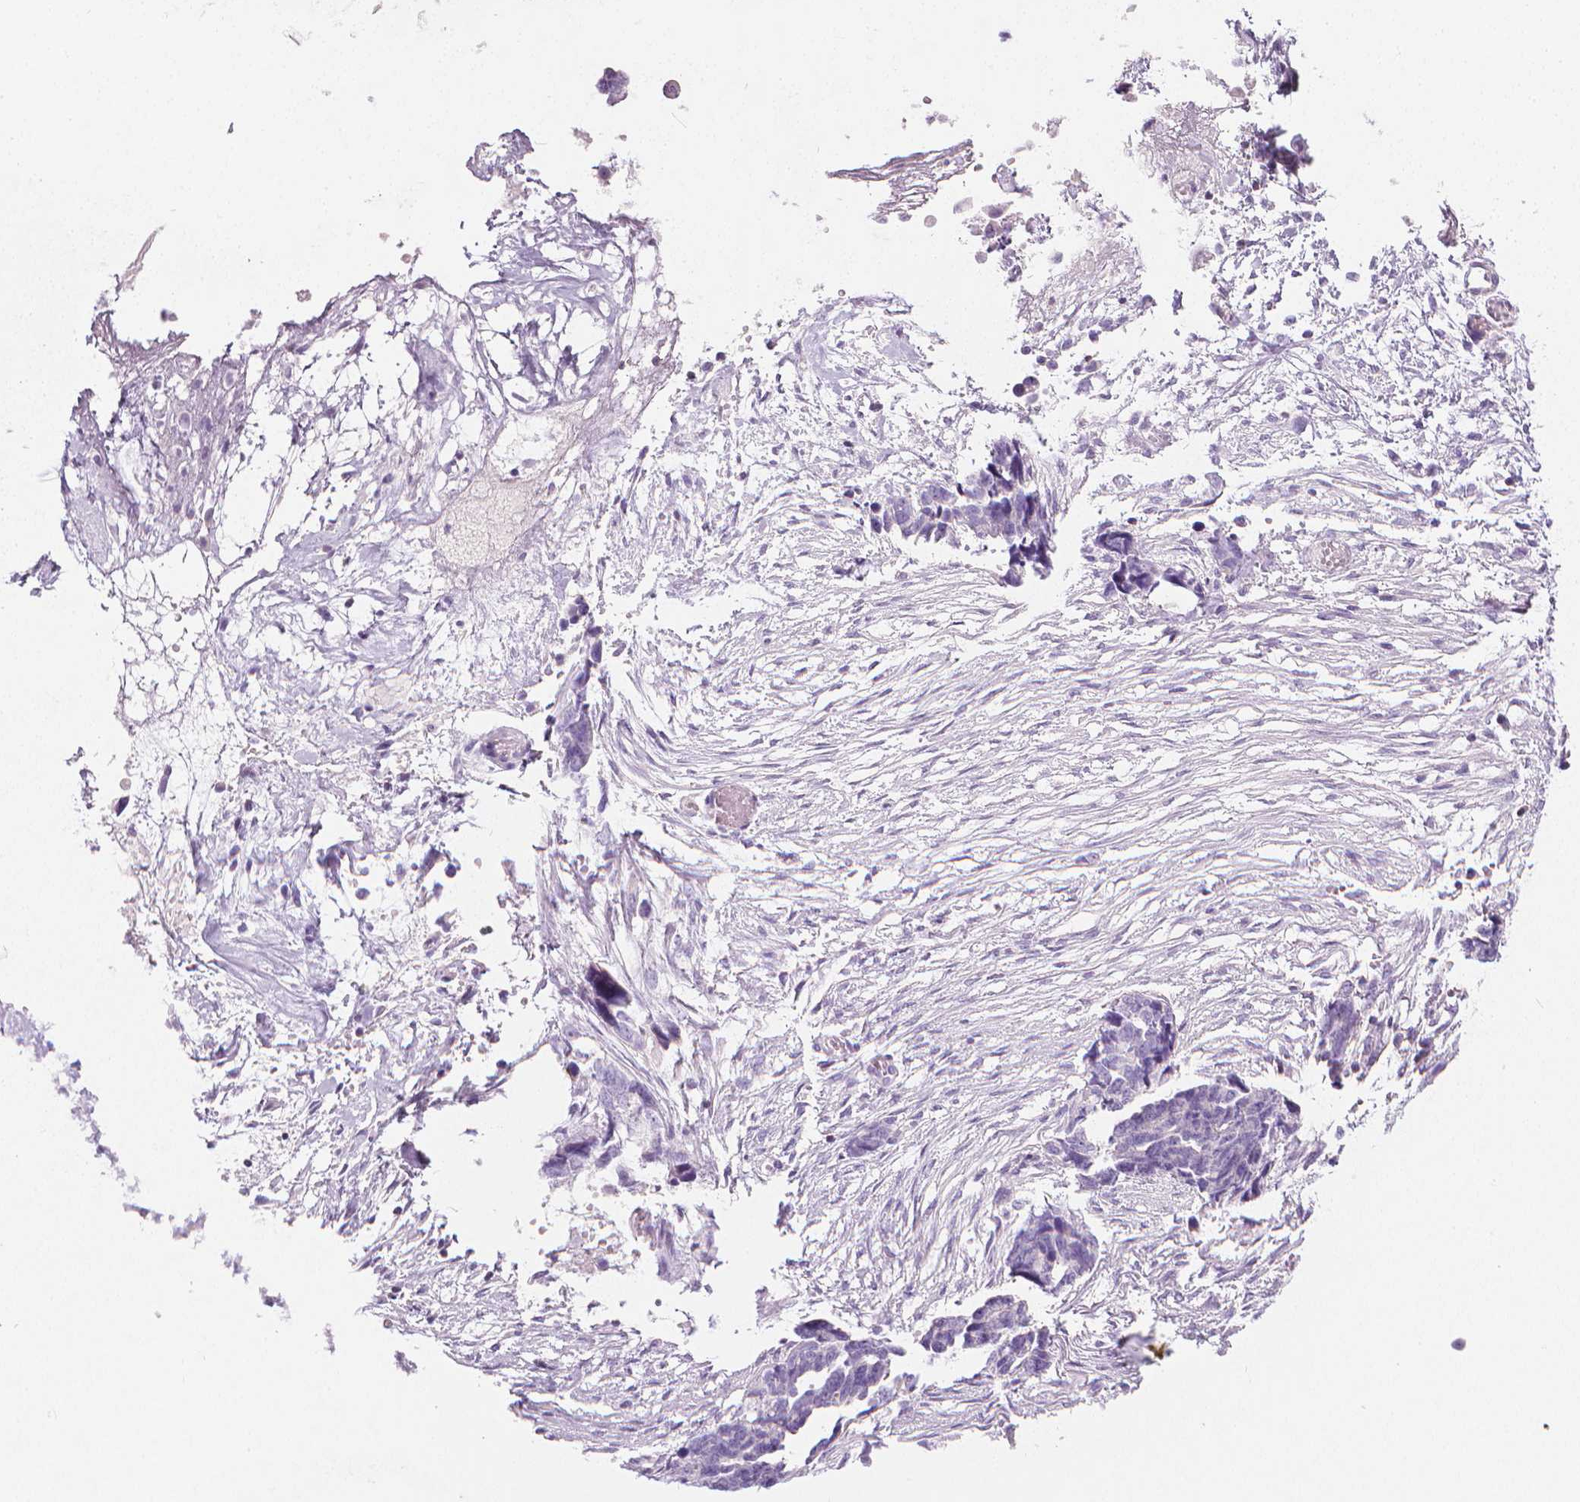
{"staining": {"intensity": "negative", "quantity": "none", "location": "none"}, "tissue": "ovarian cancer", "cell_type": "Tumor cells", "image_type": "cancer", "snomed": [{"axis": "morphology", "description": "Cystadenocarcinoma, serous, NOS"}, {"axis": "topography", "description": "Ovary"}], "caption": "The histopathology image shows no significant positivity in tumor cells of ovarian serous cystadenocarcinoma. (Brightfield microscopy of DAB (3,3'-diaminobenzidine) IHC at high magnification).", "gene": "DCAF8L1", "patient": {"sex": "female", "age": 69}}